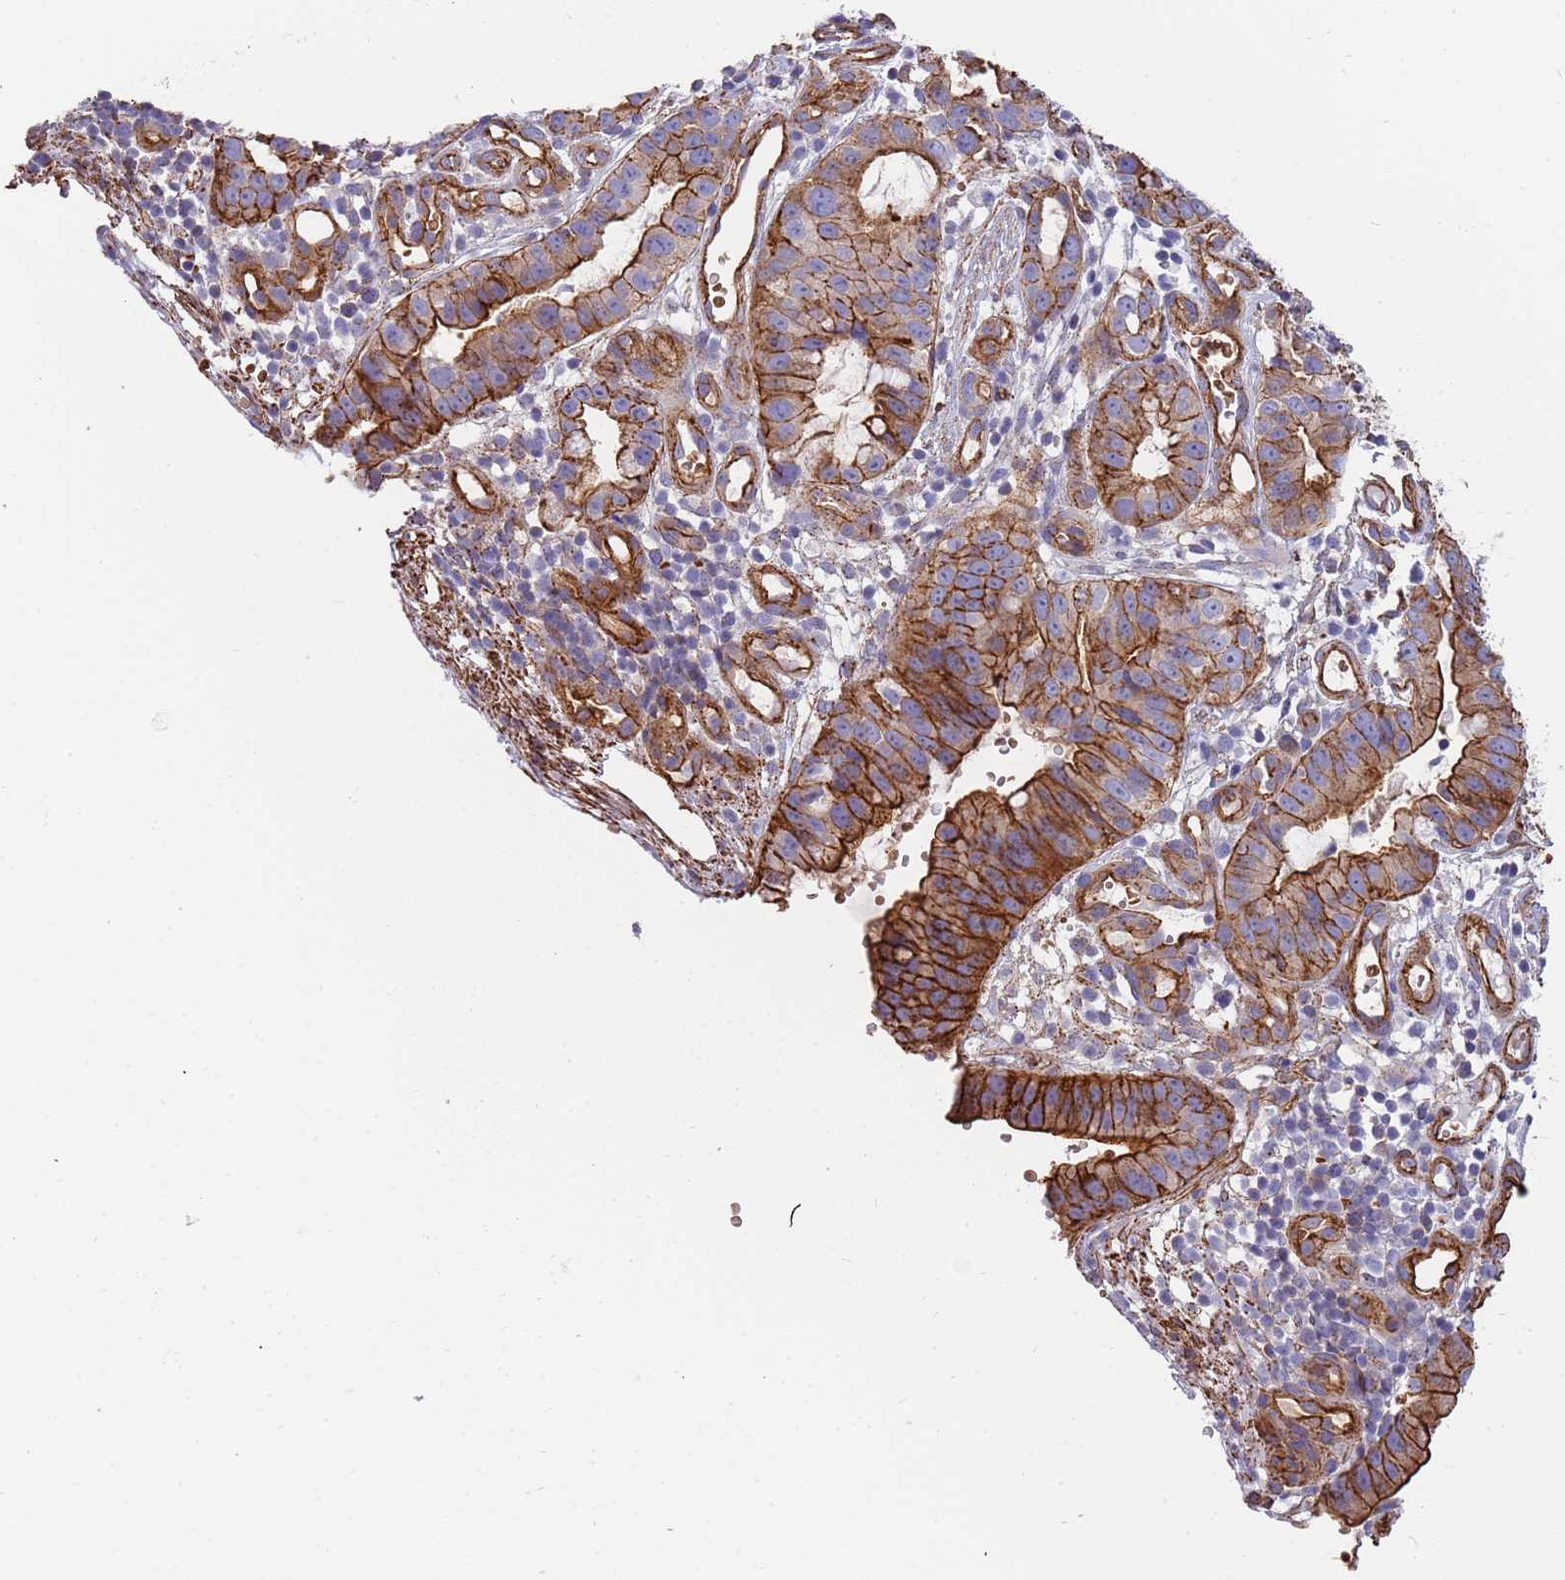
{"staining": {"intensity": "strong", "quantity": ">75%", "location": "cytoplasmic/membranous"}, "tissue": "stomach cancer", "cell_type": "Tumor cells", "image_type": "cancer", "snomed": [{"axis": "morphology", "description": "Adenocarcinoma, NOS"}, {"axis": "topography", "description": "Stomach"}], "caption": "A high amount of strong cytoplasmic/membranous positivity is appreciated in approximately >75% of tumor cells in stomach cancer tissue. (DAB = brown stain, brightfield microscopy at high magnification).", "gene": "GFRAL", "patient": {"sex": "male", "age": 55}}